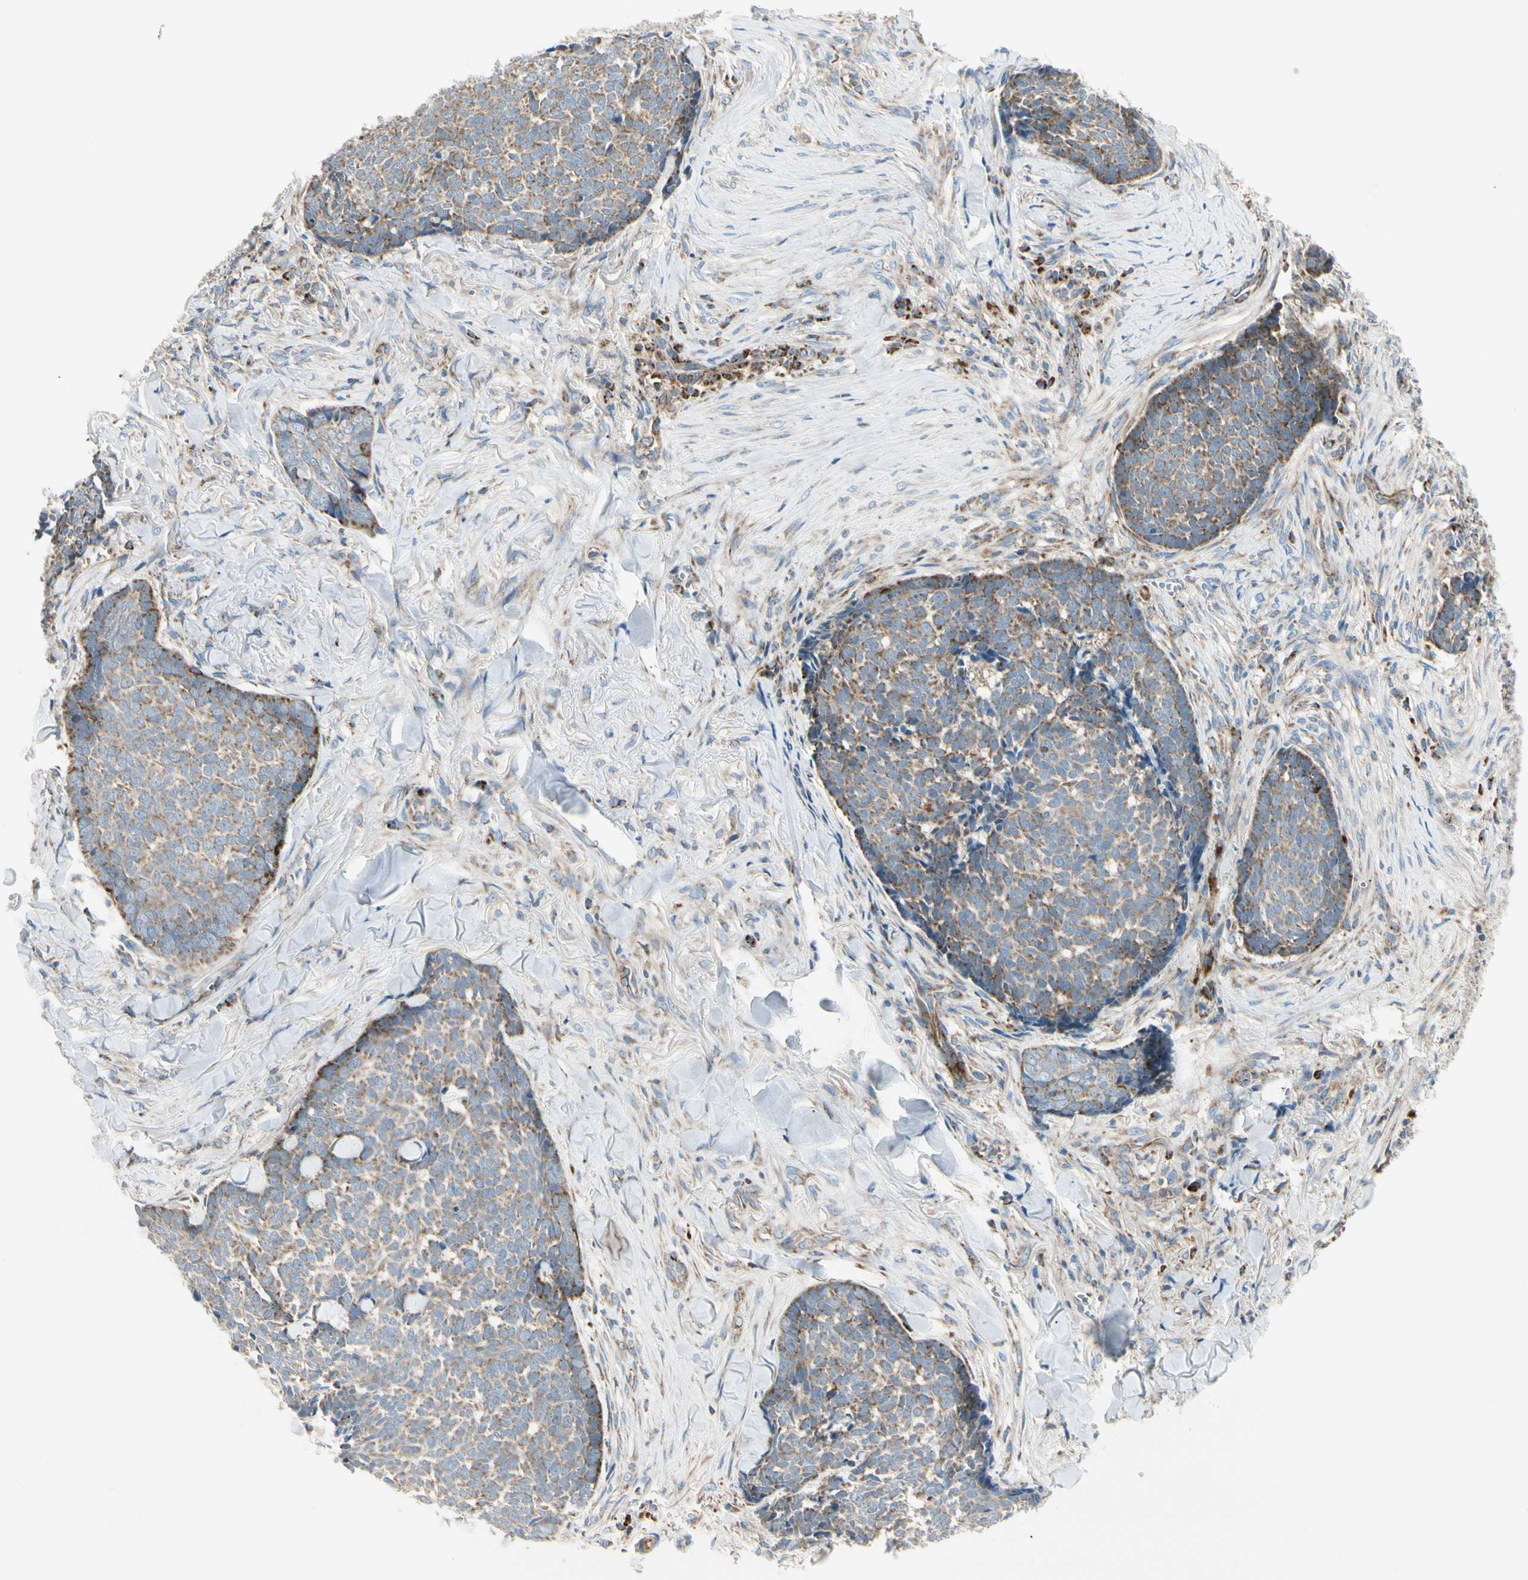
{"staining": {"intensity": "moderate", "quantity": "<25%", "location": "cytoplasmic/membranous"}, "tissue": "skin cancer", "cell_type": "Tumor cells", "image_type": "cancer", "snomed": [{"axis": "morphology", "description": "Basal cell carcinoma"}, {"axis": "topography", "description": "Skin"}], "caption": "IHC image of neoplastic tissue: basal cell carcinoma (skin) stained using immunohistochemistry (IHC) exhibits low levels of moderate protein expression localized specifically in the cytoplasmic/membranous of tumor cells, appearing as a cytoplasmic/membranous brown color.", "gene": "TBC1D10A", "patient": {"sex": "male", "age": 84}}